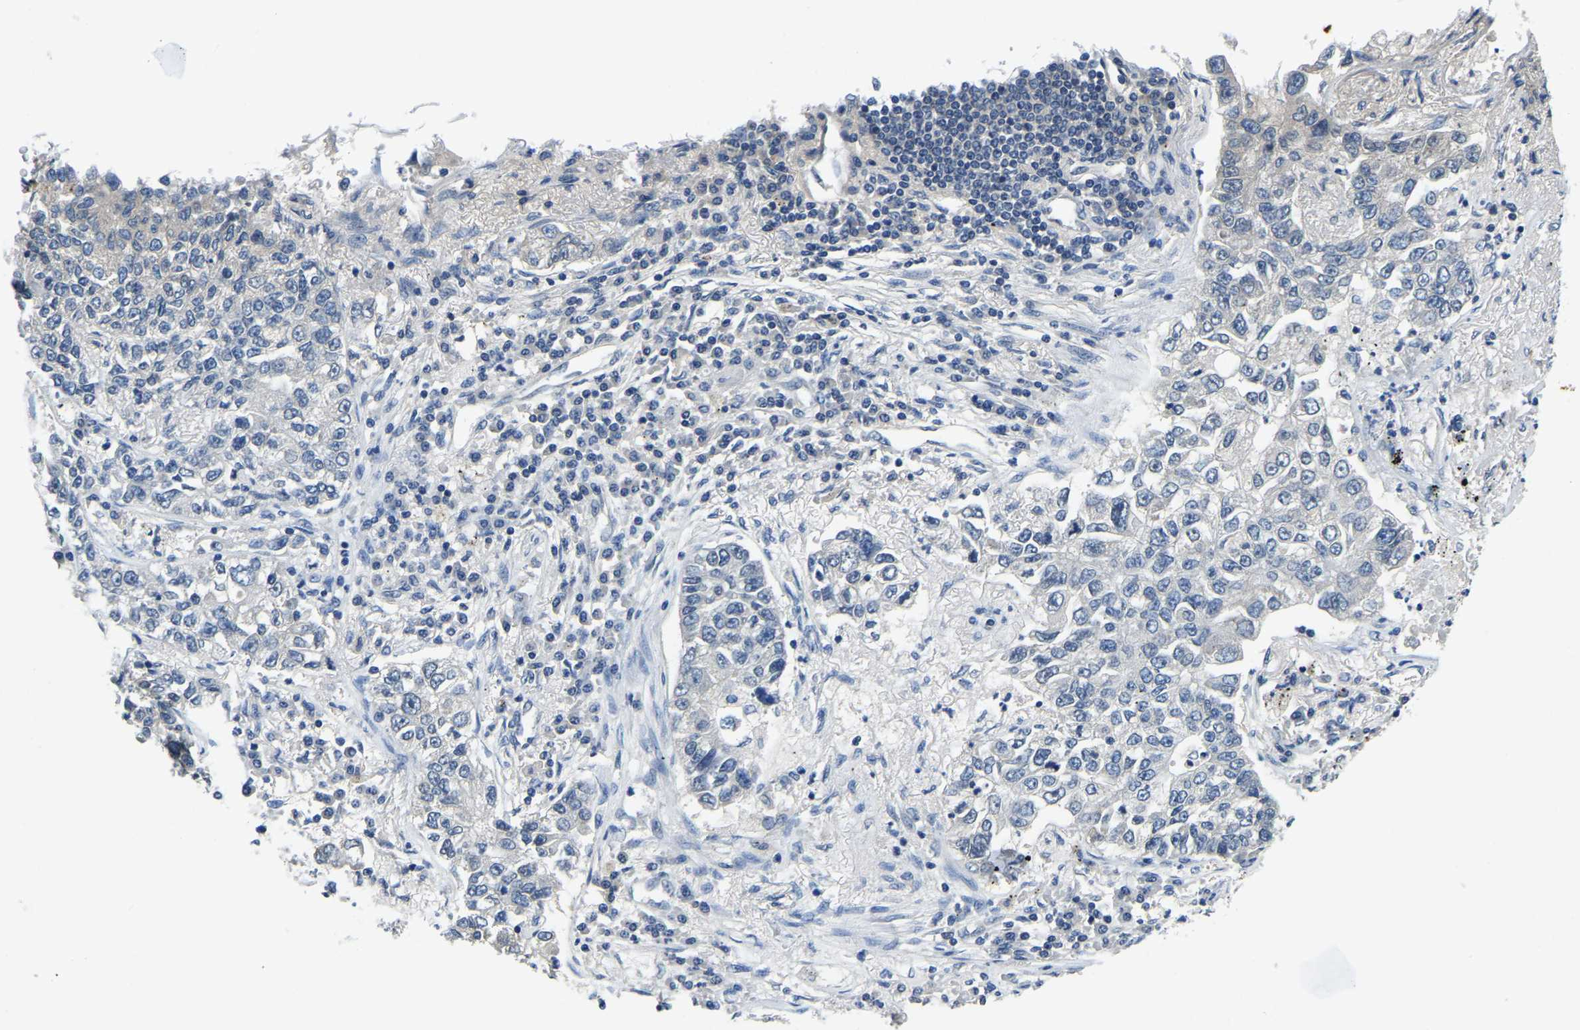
{"staining": {"intensity": "negative", "quantity": "none", "location": "none"}, "tissue": "lung cancer", "cell_type": "Tumor cells", "image_type": "cancer", "snomed": [{"axis": "morphology", "description": "Adenocarcinoma, NOS"}, {"axis": "topography", "description": "Lung"}], "caption": "Lung adenocarcinoma stained for a protein using immunohistochemistry (IHC) demonstrates no positivity tumor cells.", "gene": "RANBP2", "patient": {"sex": "male", "age": 49}}